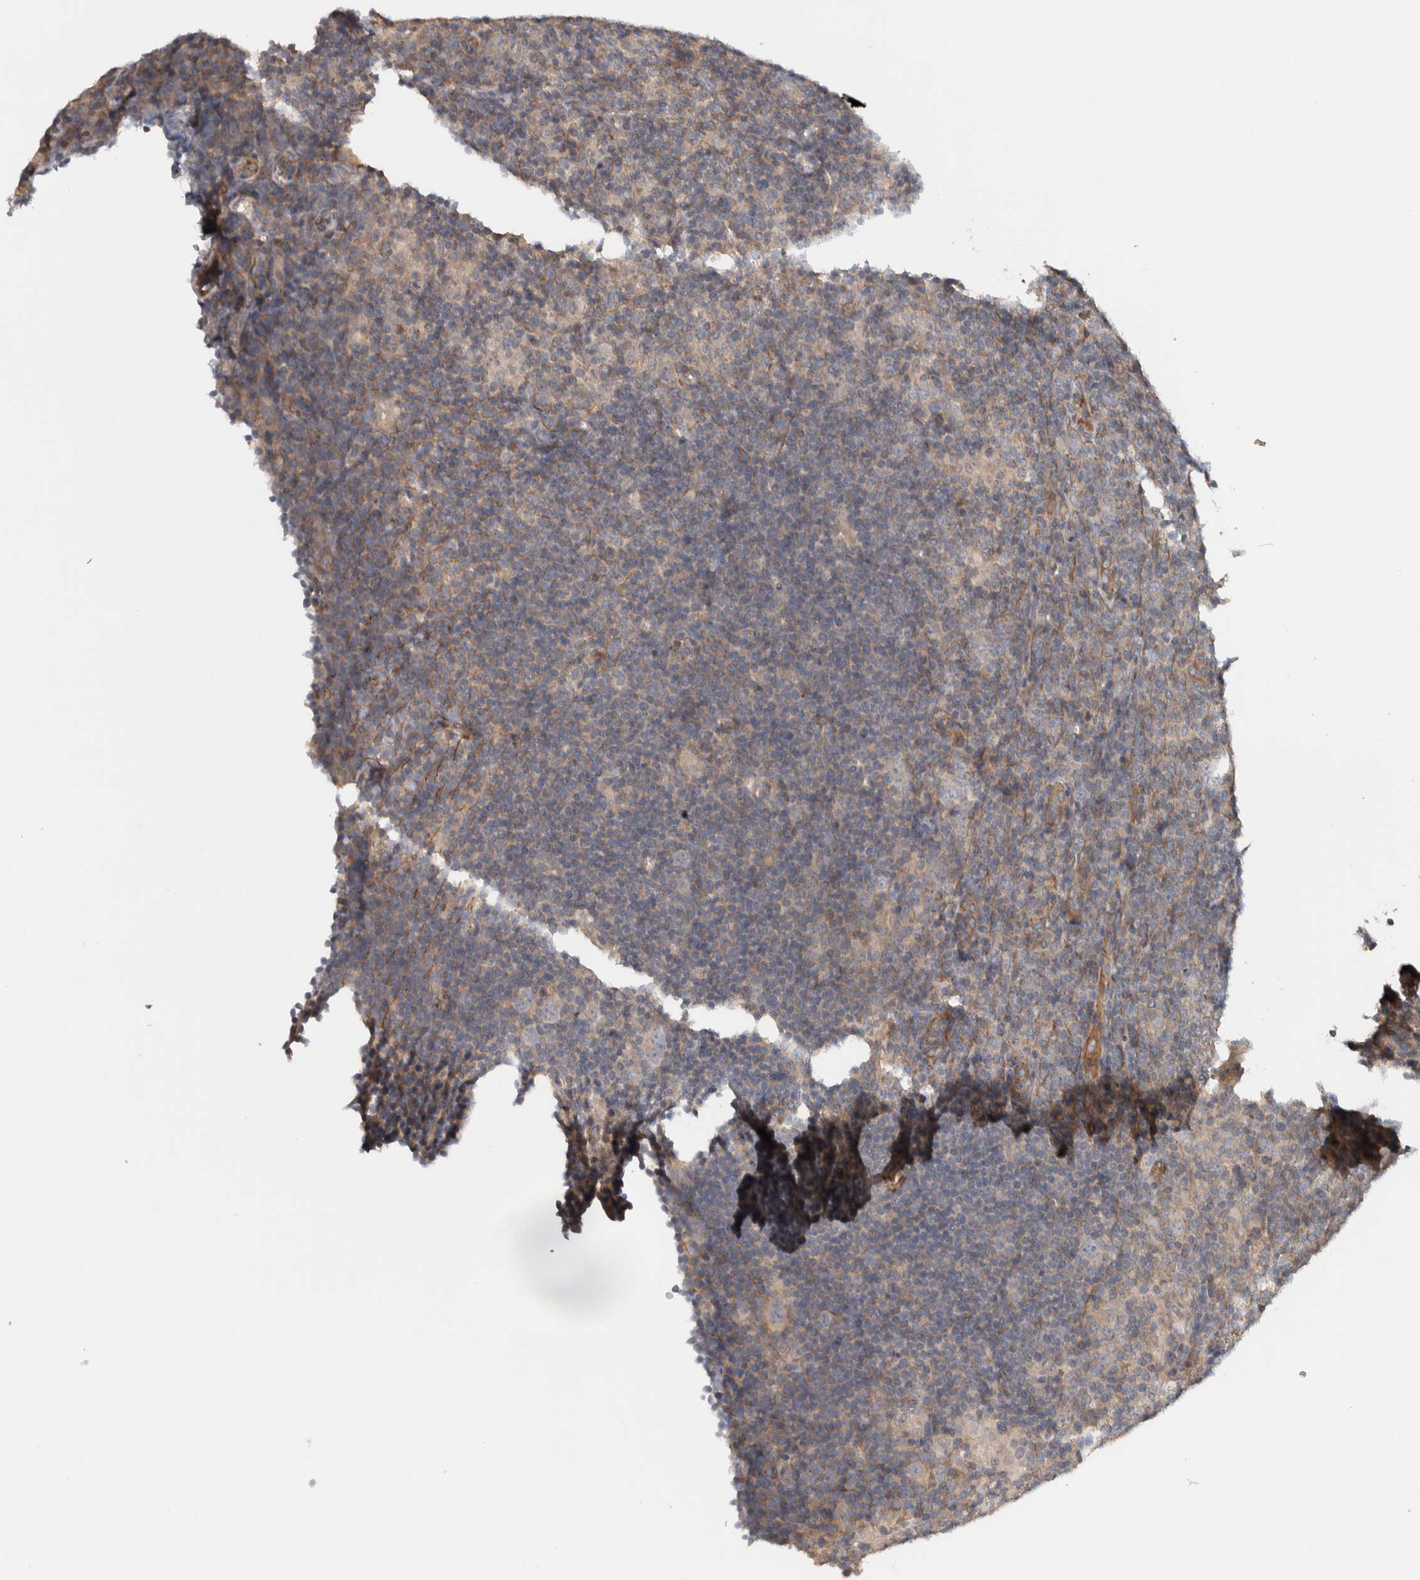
{"staining": {"intensity": "negative", "quantity": "none", "location": "none"}, "tissue": "lymphoma", "cell_type": "Tumor cells", "image_type": "cancer", "snomed": [{"axis": "morphology", "description": "Hodgkin's disease, NOS"}, {"axis": "topography", "description": "Lymph node"}], "caption": "Protein analysis of Hodgkin's disease exhibits no significant expression in tumor cells. (DAB (3,3'-diaminobenzidine) IHC, high magnification).", "gene": "CHMP4C", "patient": {"sex": "female", "age": 57}}